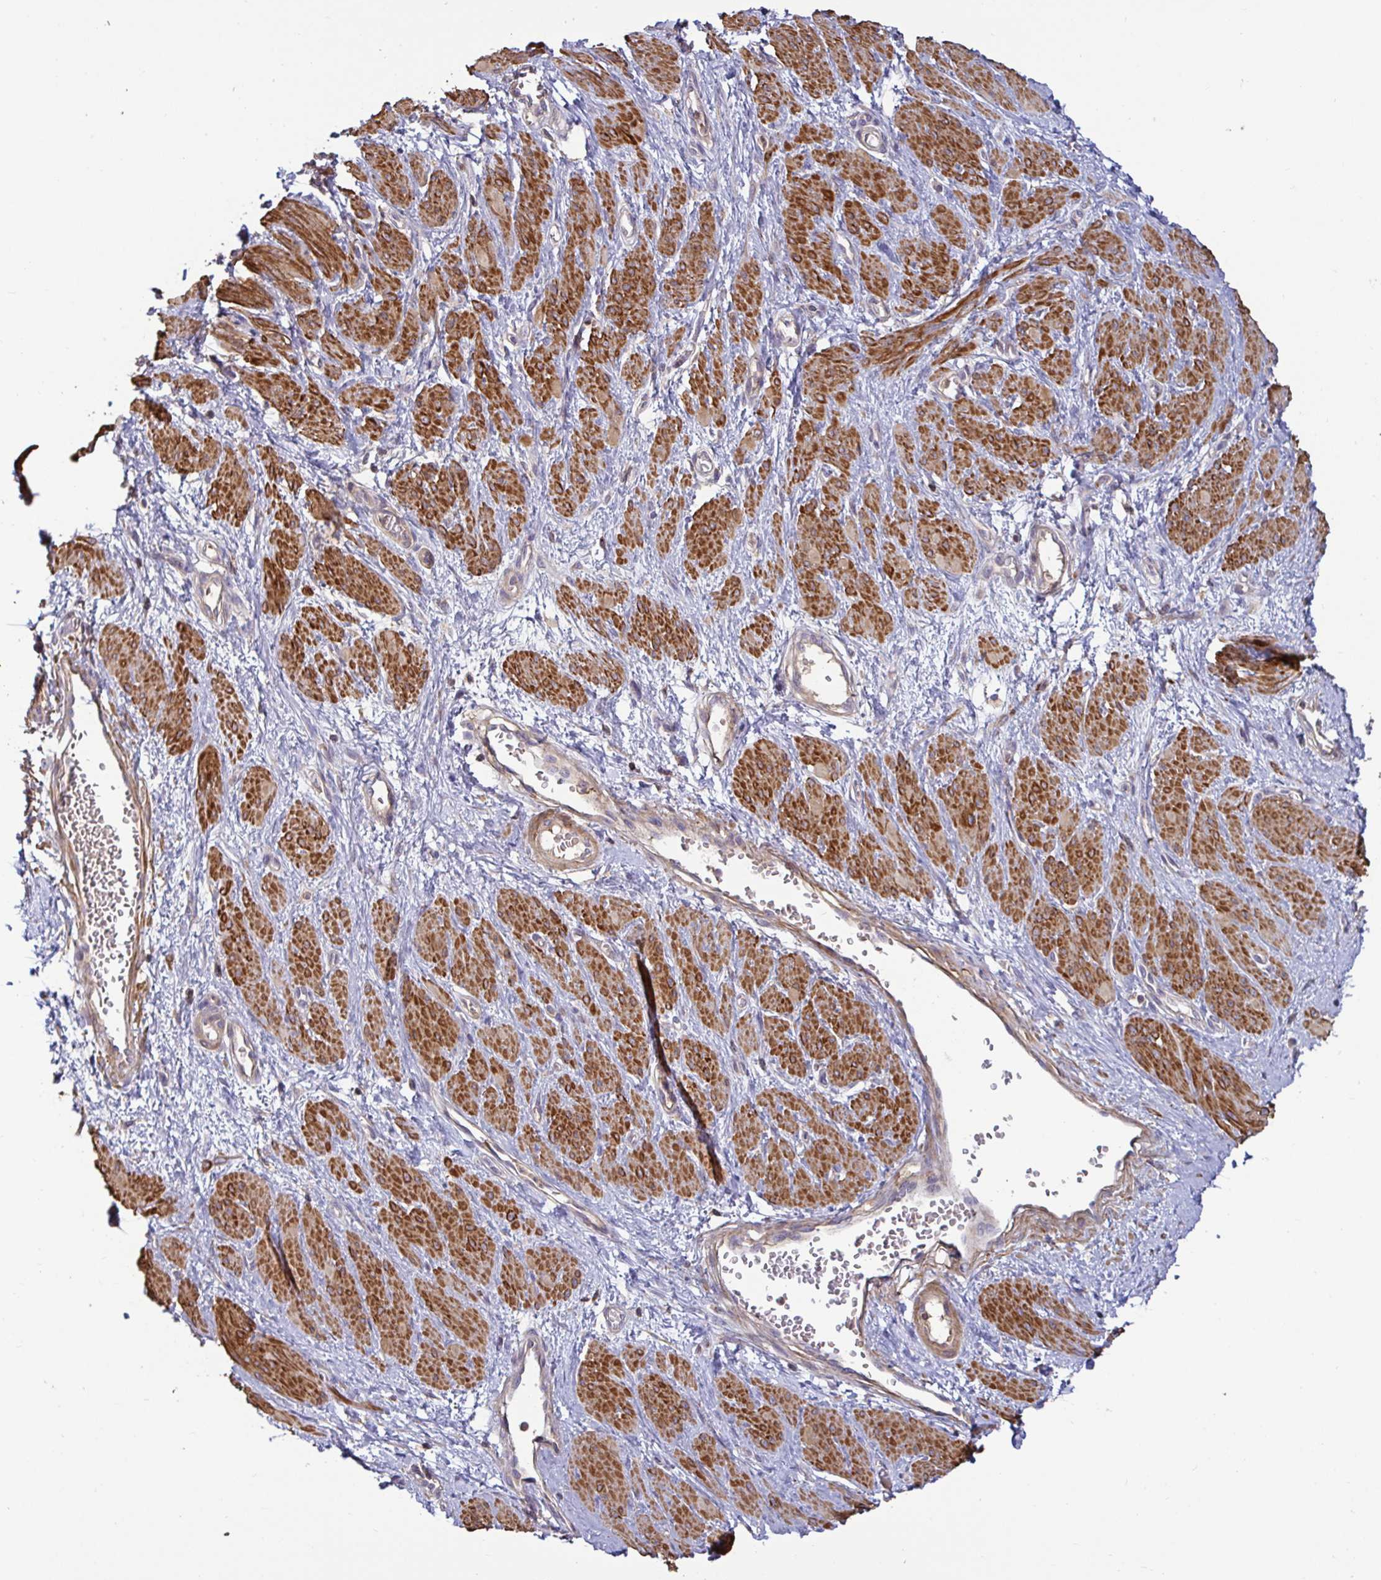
{"staining": {"intensity": "moderate", "quantity": ">75%", "location": "cytoplasmic/membranous"}, "tissue": "smooth muscle", "cell_type": "Smooth muscle cells", "image_type": "normal", "snomed": [{"axis": "morphology", "description": "Normal tissue, NOS"}, {"axis": "topography", "description": "Smooth muscle"}, {"axis": "topography", "description": "Uterus"}], "caption": "High-magnification brightfield microscopy of benign smooth muscle stained with DAB (3,3'-diaminobenzidine) (brown) and counterstained with hematoxylin (blue). smooth muscle cells exhibit moderate cytoplasmic/membranous expression is identified in approximately>75% of cells.", "gene": "SPRY1", "patient": {"sex": "female", "age": 39}}